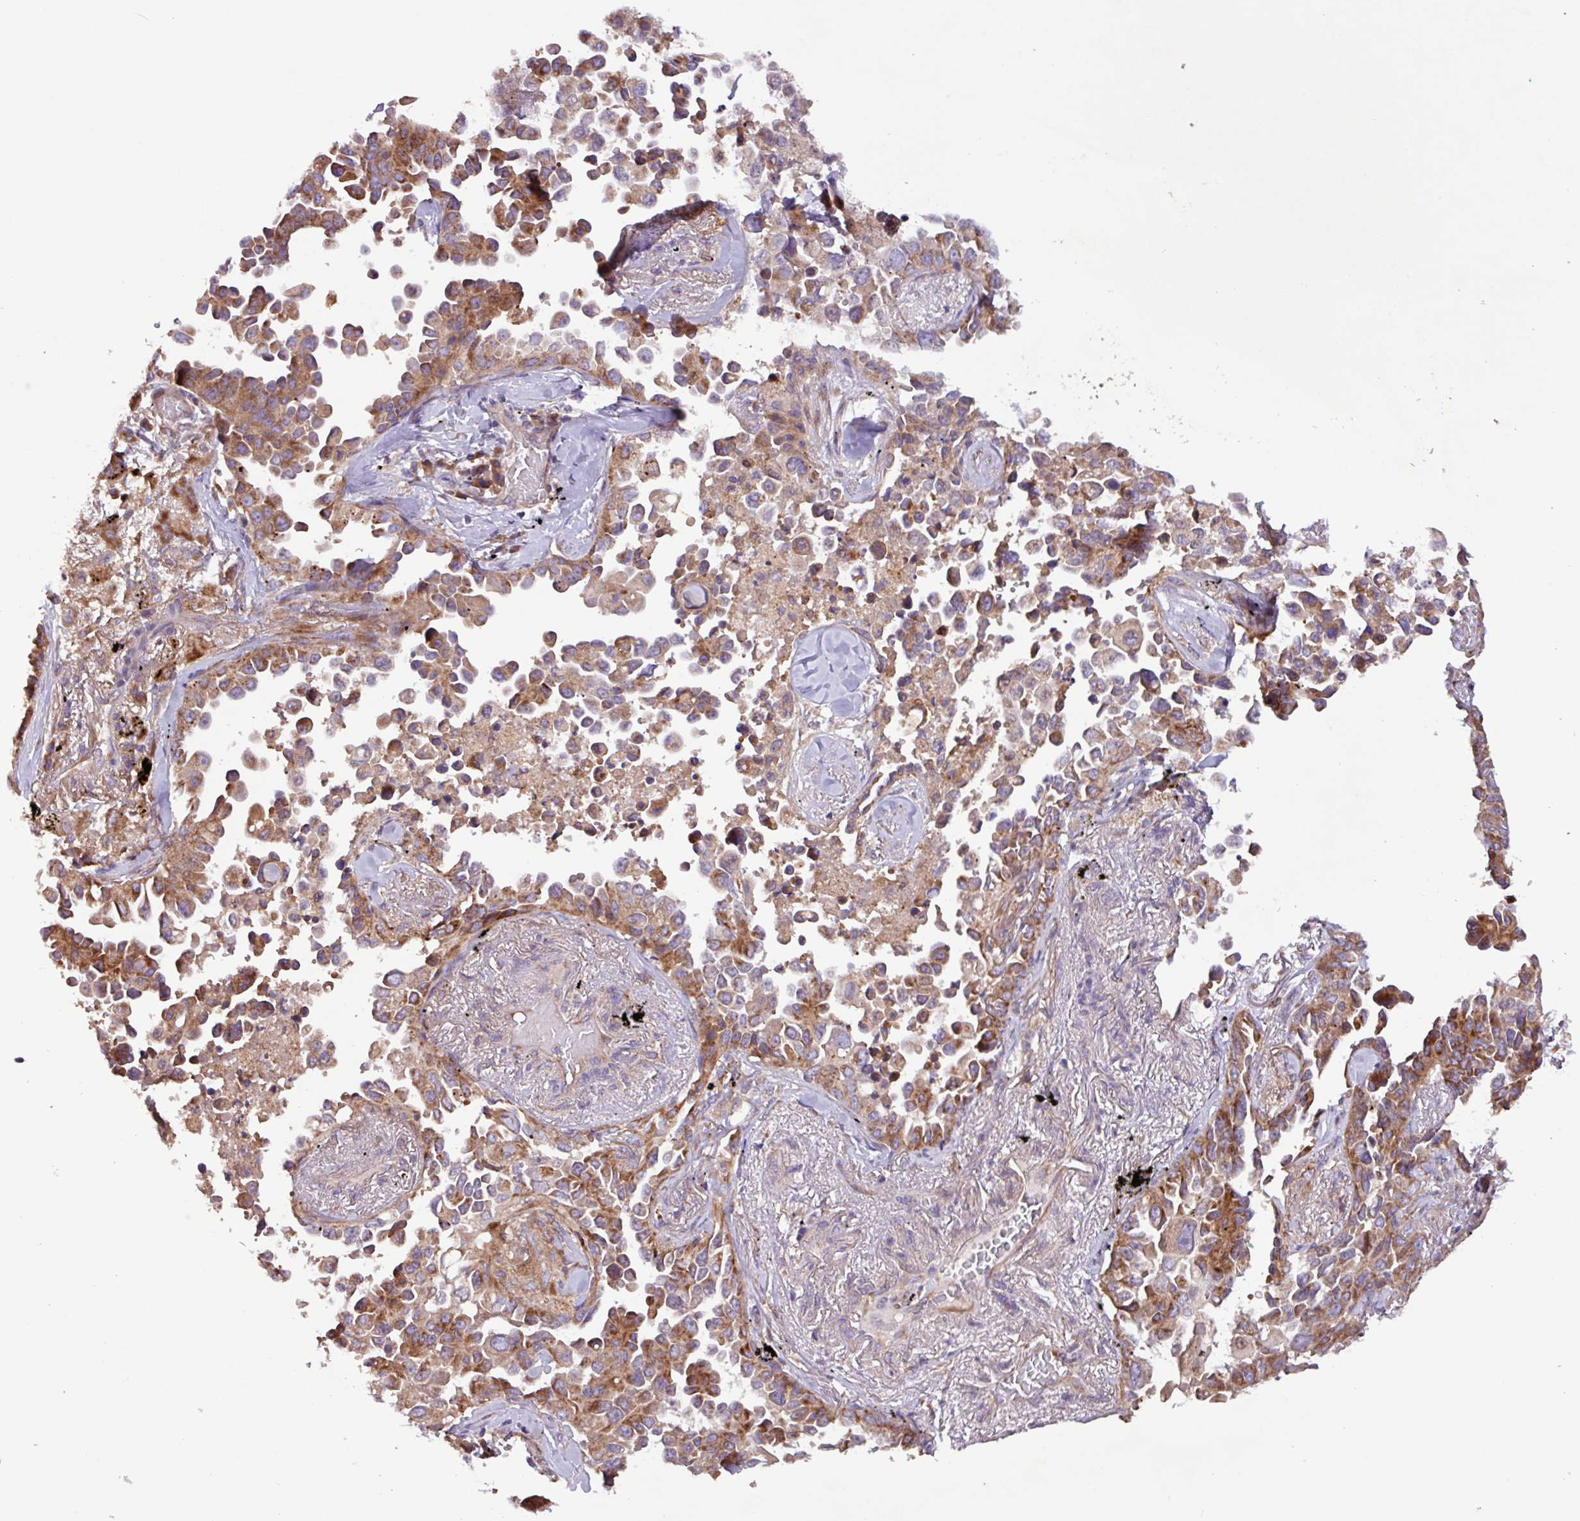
{"staining": {"intensity": "moderate", "quantity": ">75%", "location": "cytoplasmic/membranous"}, "tissue": "lung cancer", "cell_type": "Tumor cells", "image_type": "cancer", "snomed": [{"axis": "morphology", "description": "Adenocarcinoma, NOS"}, {"axis": "topography", "description": "Lung"}], "caption": "Lung cancer stained for a protein demonstrates moderate cytoplasmic/membranous positivity in tumor cells. (Stains: DAB (3,3'-diaminobenzidine) in brown, nuclei in blue, Microscopy: brightfield microscopy at high magnification).", "gene": "PTPRQ", "patient": {"sex": "female", "age": 67}}